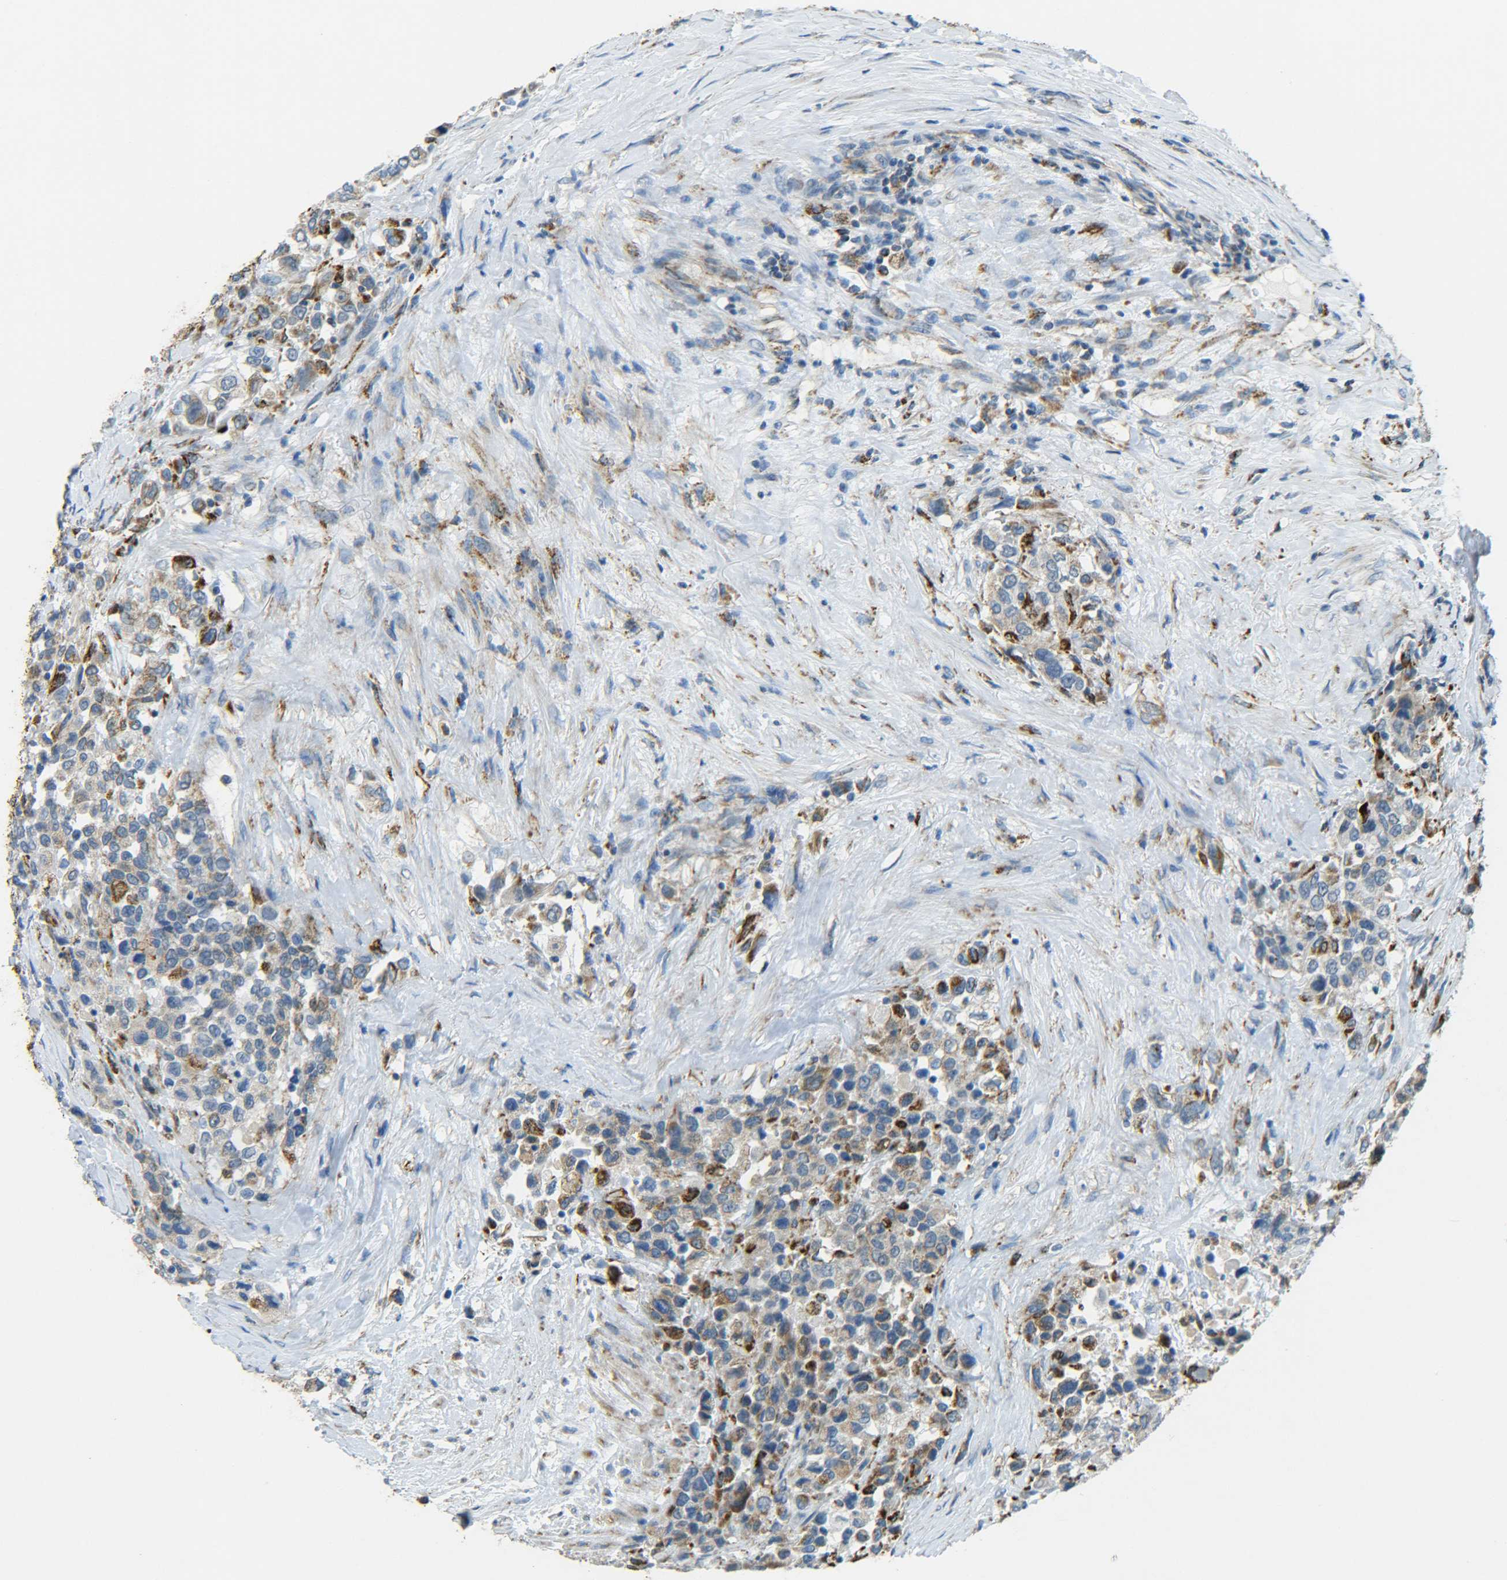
{"staining": {"intensity": "moderate", "quantity": "25%-75%", "location": "cytoplasmic/membranous"}, "tissue": "urothelial cancer", "cell_type": "Tumor cells", "image_type": "cancer", "snomed": [{"axis": "morphology", "description": "Urothelial carcinoma, High grade"}, {"axis": "topography", "description": "Urinary bladder"}], "caption": "Protein expression analysis of human urothelial cancer reveals moderate cytoplasmic/membranous positivity in about 25%-75% of tumor cells. (brown staining indicates protein expression, while blue staining denotes nuclei).", "gene": "CYB5R1", "patient": {"sex": "female", "age": 80}}